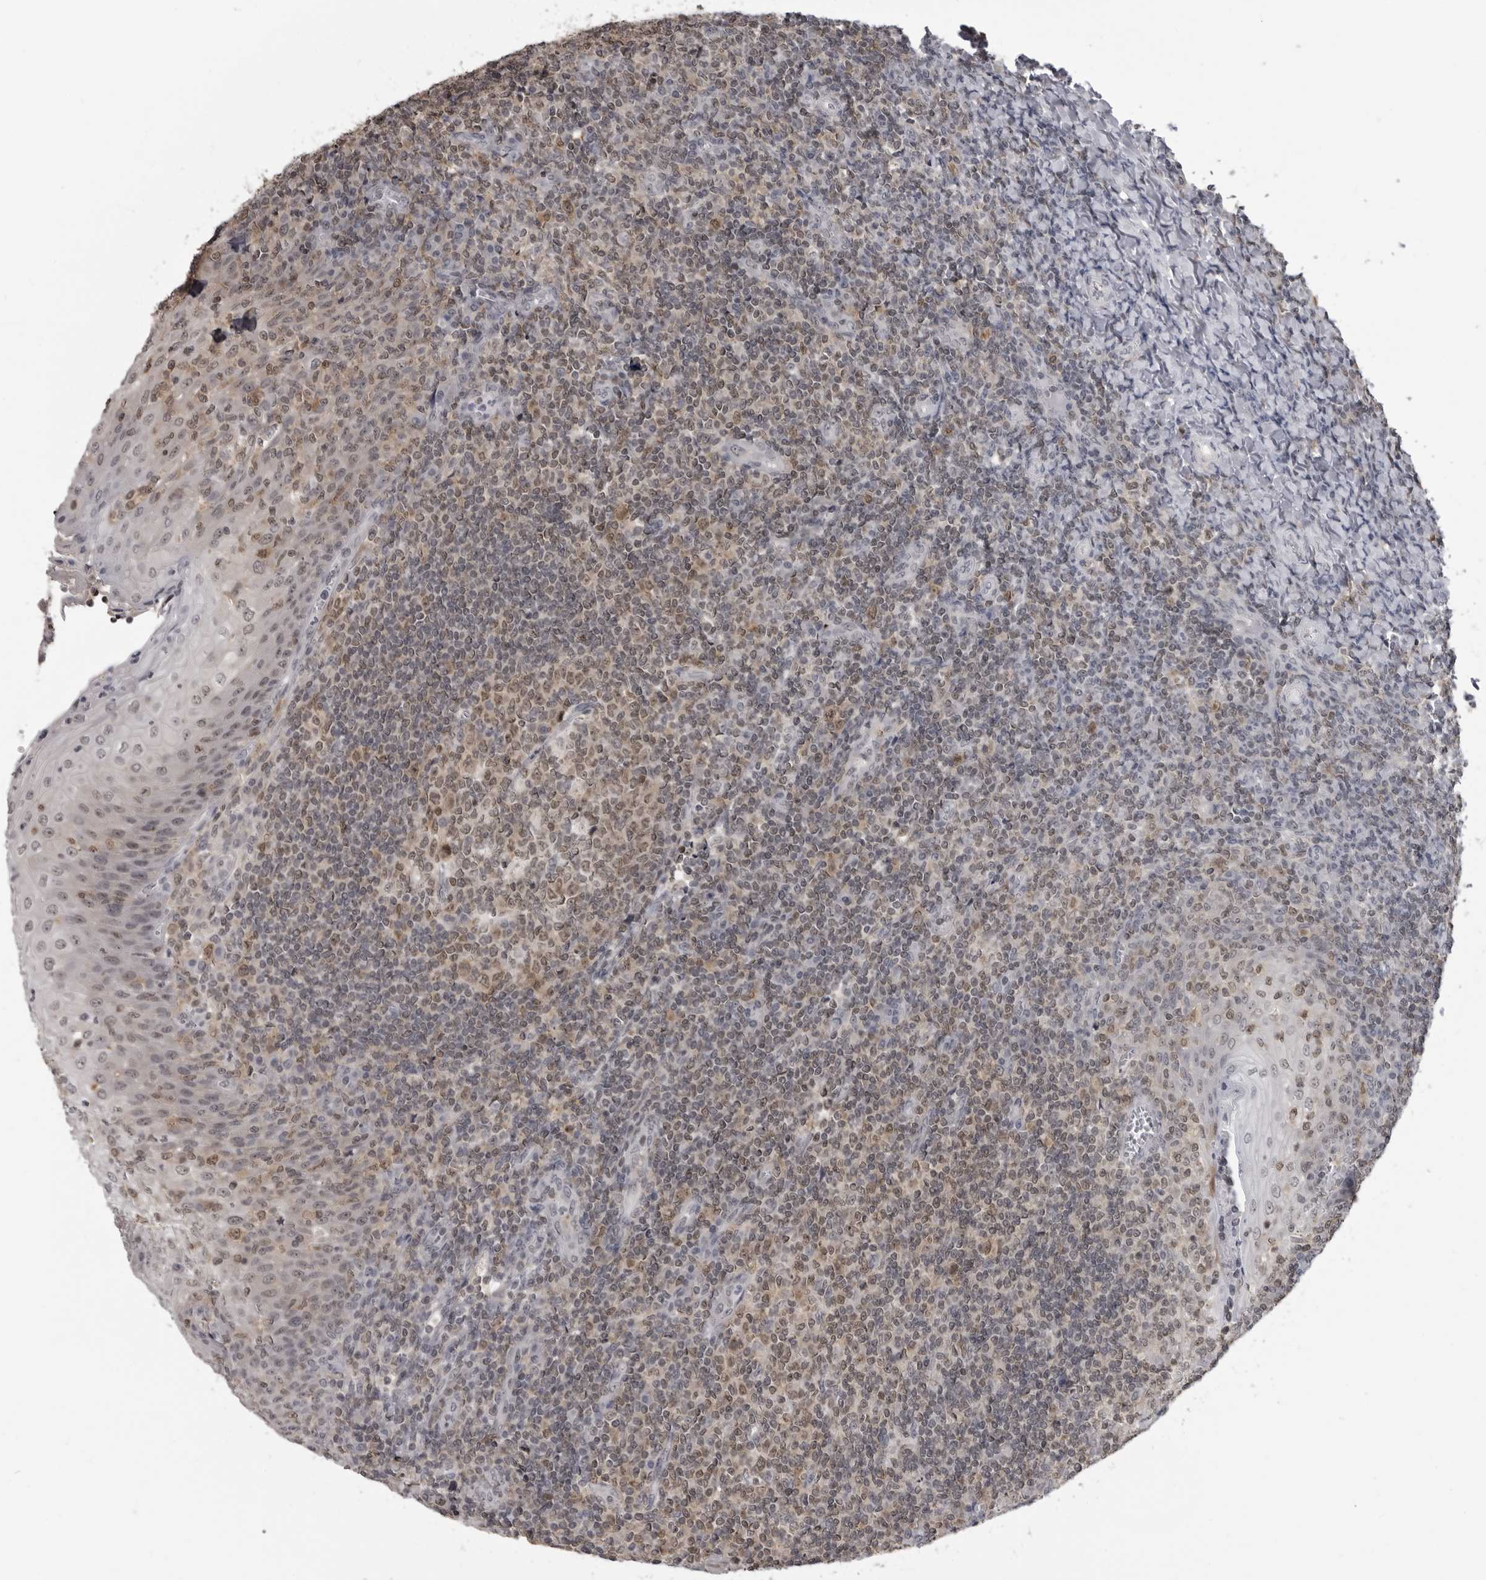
{"staining": {"intensity": "weak", "quantity": ">75%", "location": "cytoplasmic/membranous,nuclear"}, "tissue": "tonsil", "cell_type": "Germinal center cells", "image_type": "normal", "snomed": [{"axis": "morphology", "description": "Normal tissue, NOS"}, {"axis": "topography", "description": "Tonsil"}], "caption": "The histopathology image reveals immunohistochemical staining of normal tonsil. There is weak cytoplasmic/membranous,nuclear positivity is appreciated in about >75% of germinal center cells.", "gene": "PDCL3", "patient": {"sex": "female", "age": 19}}